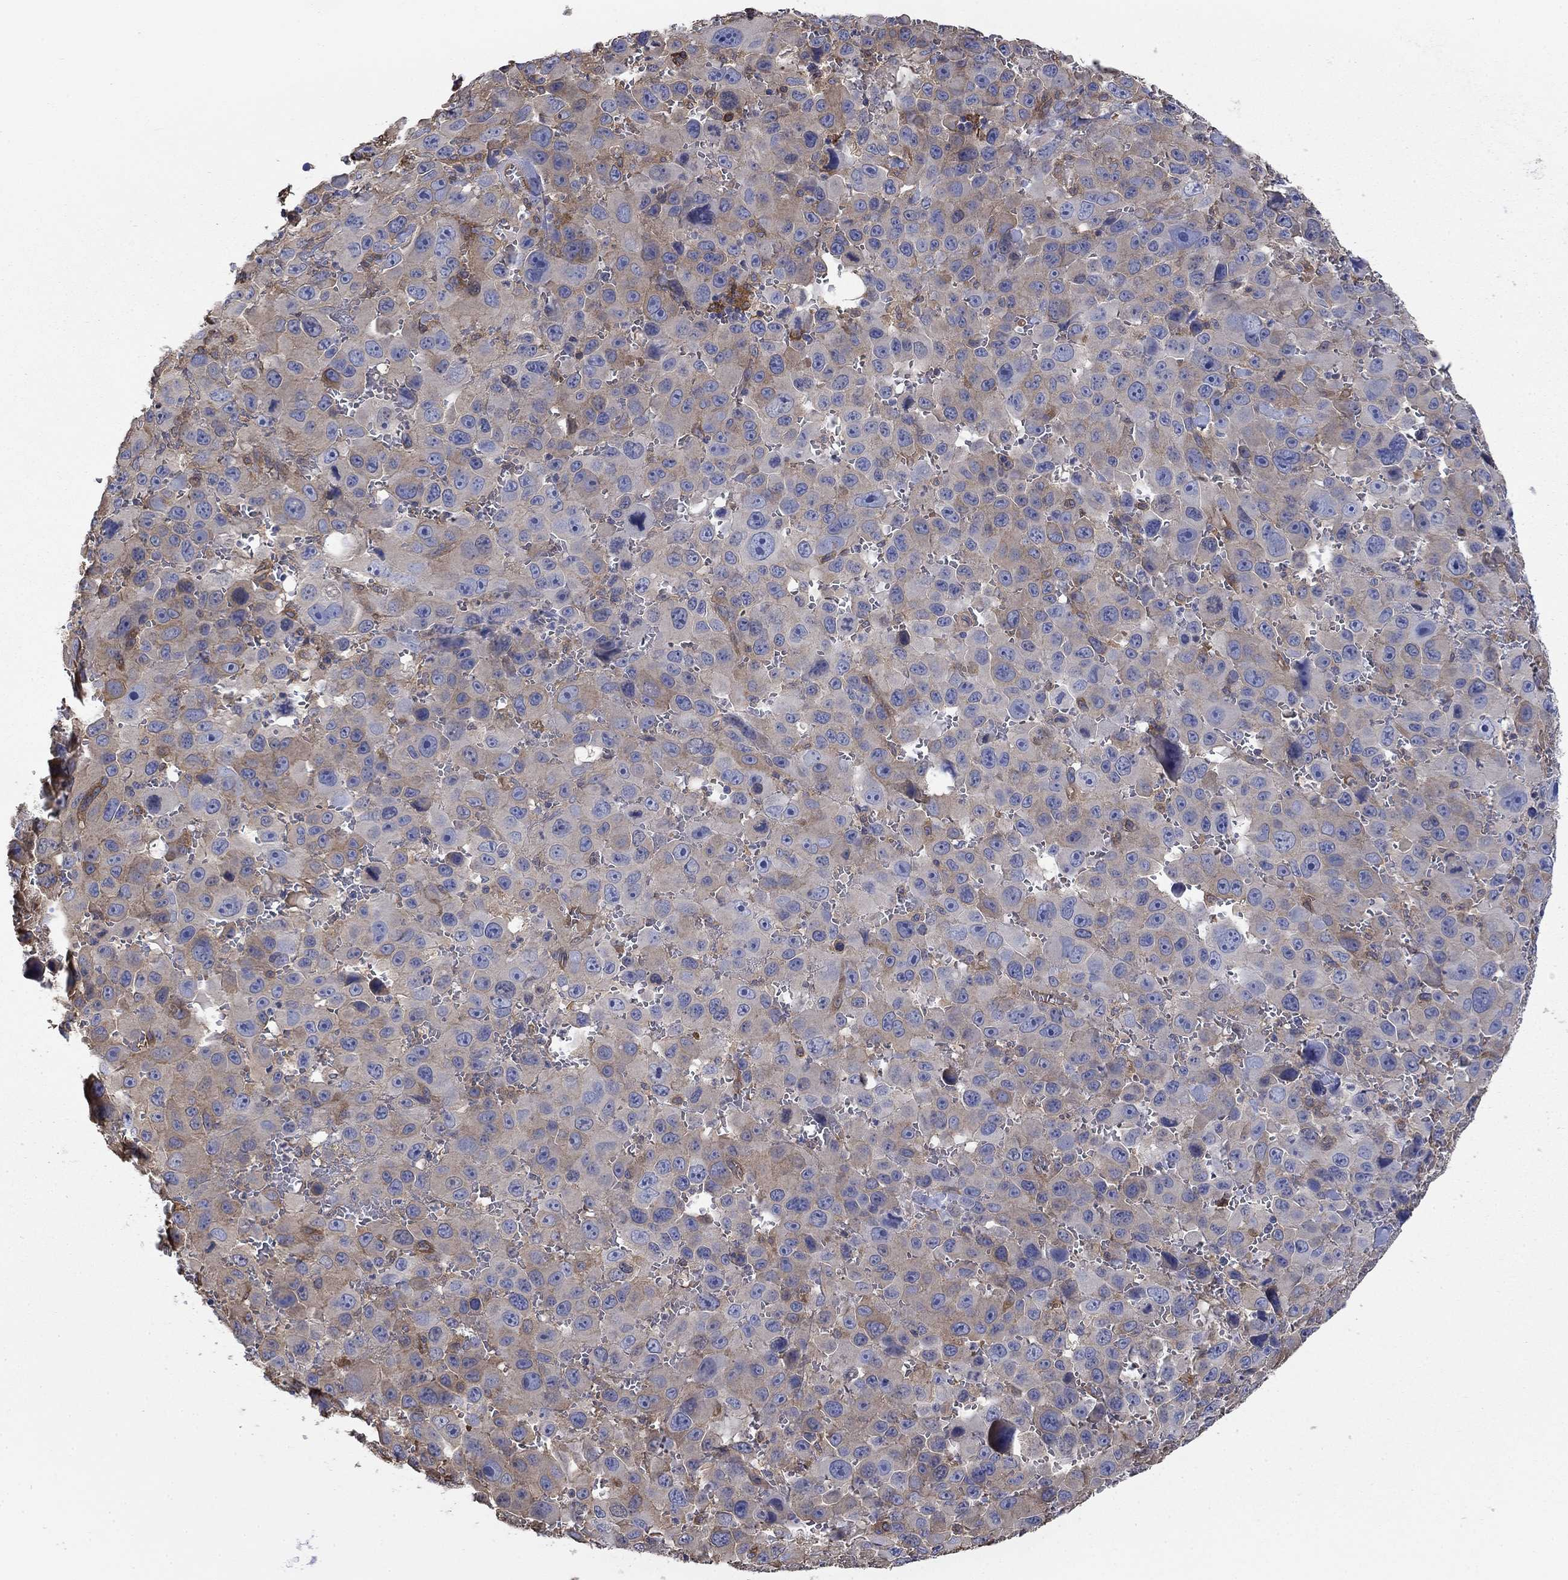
{"staining": {"intensity": "moderate", "quantity": "25%-75%", "location": "cytoplasmic/membranous"}, "tissue": "melanoma", "cell_type": "Tumor cells", "image_type": "cancer", "snomed": [{"axis": "morphology", "description": "Malignant melanoma, NOS"}, {"axis": "topography", "description": "Skin"}], "caption": "Immunohistochemical staining of human melanoma displays medium levels of moderate cytoplasmic/membranous positivity in about 25%-75% of tumor cells. (IHC, brightfield microscopy, high magnification).", "gene": "DPYSL2", "patient": {"sex": "female", "age": 91}}